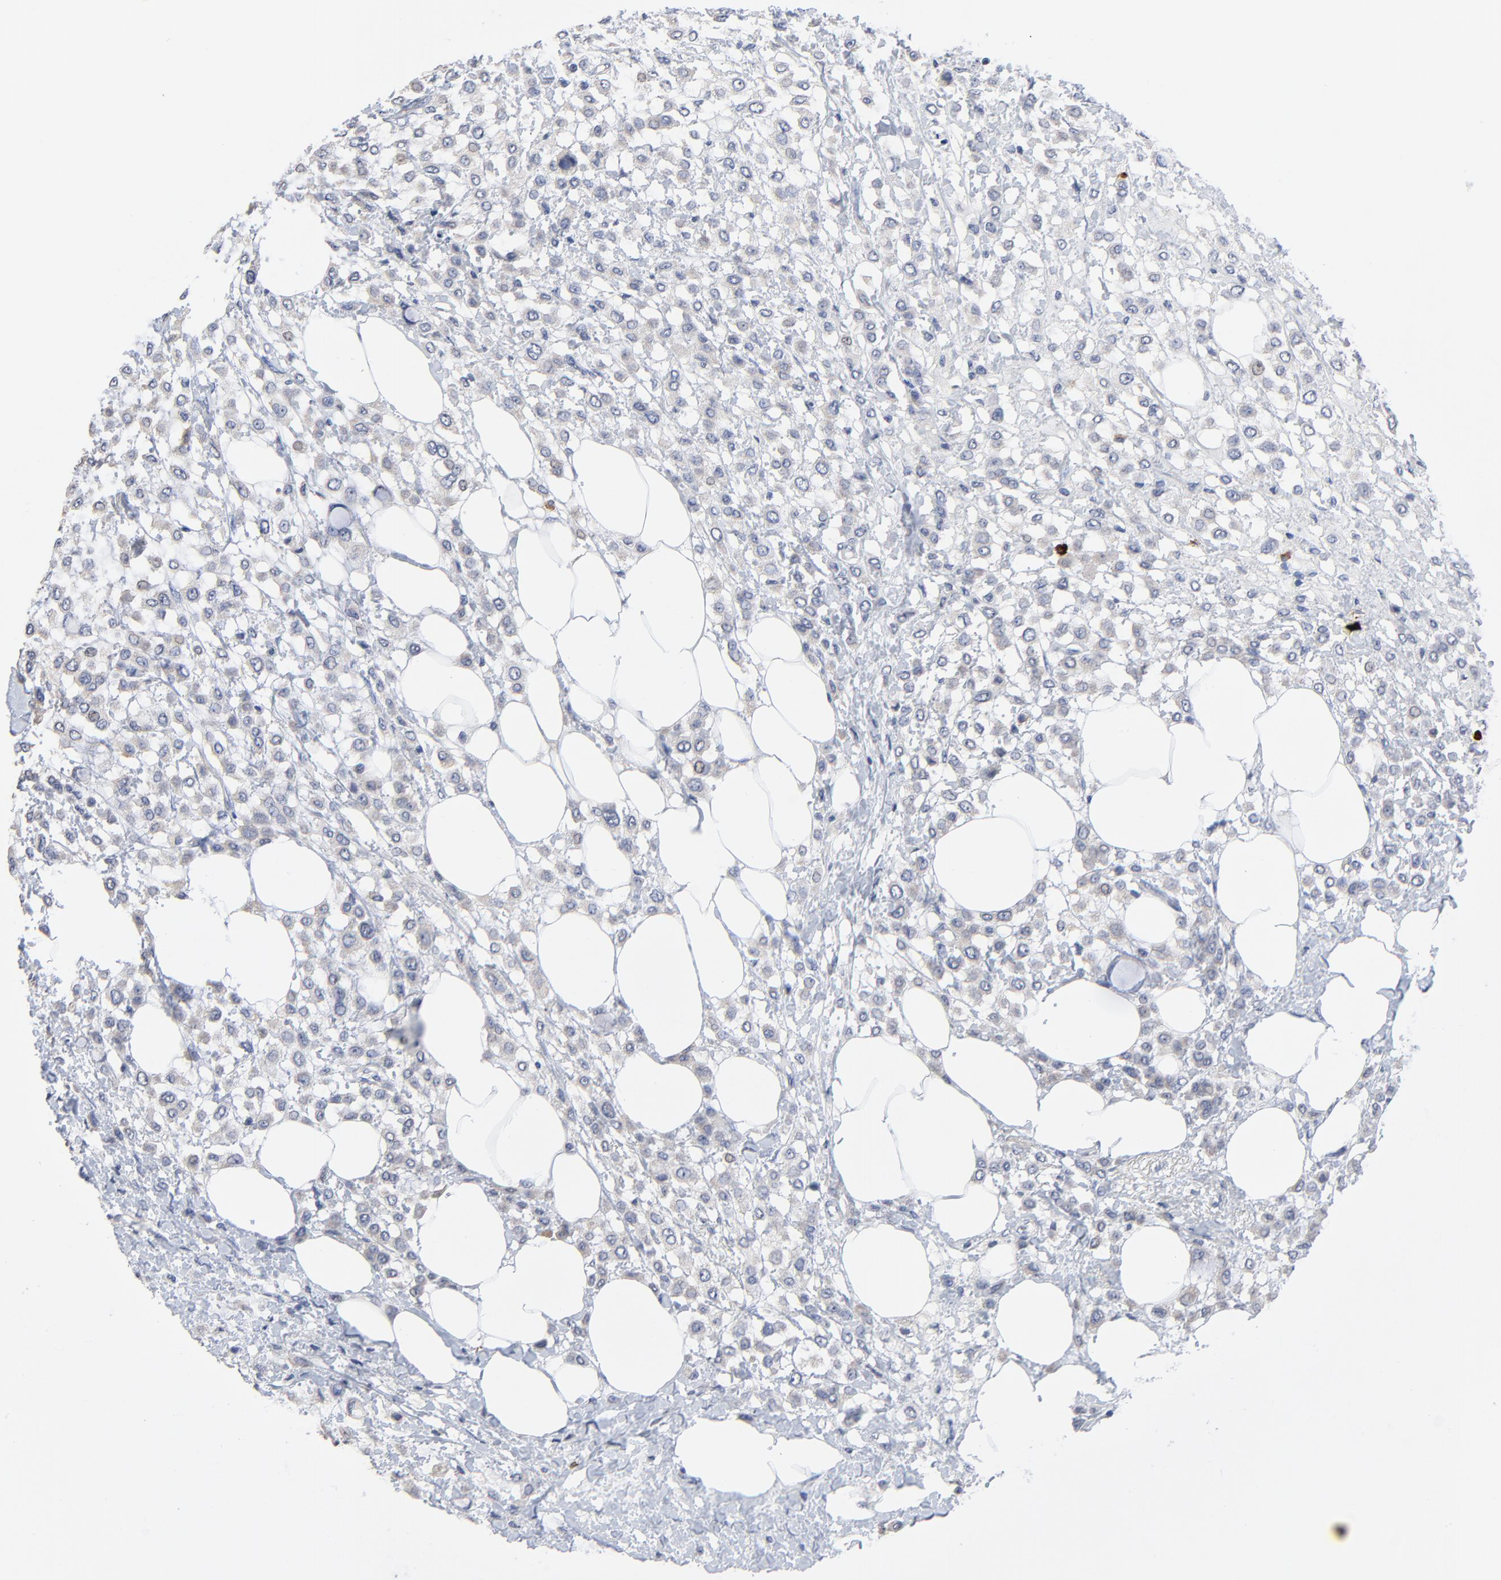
{"staining": {"intensity": "negative", "quantity": "none", "location": "none"}, "tissue": "breast cancer", "cell_type": "Tumor cells", "image_type": "cancer", "snomed": [{"axis": "morphology", "description": "Lobular carcinoma"}, {"axis": "topography", "description": "Breast"}], "caption": "This is an immunohistochemistry (IHC) image of human lobular carcinoma (breast). There is no expression in tumor cells.", "gene": "FBXL5", "patient": {"sex": "female", "age": 85}}